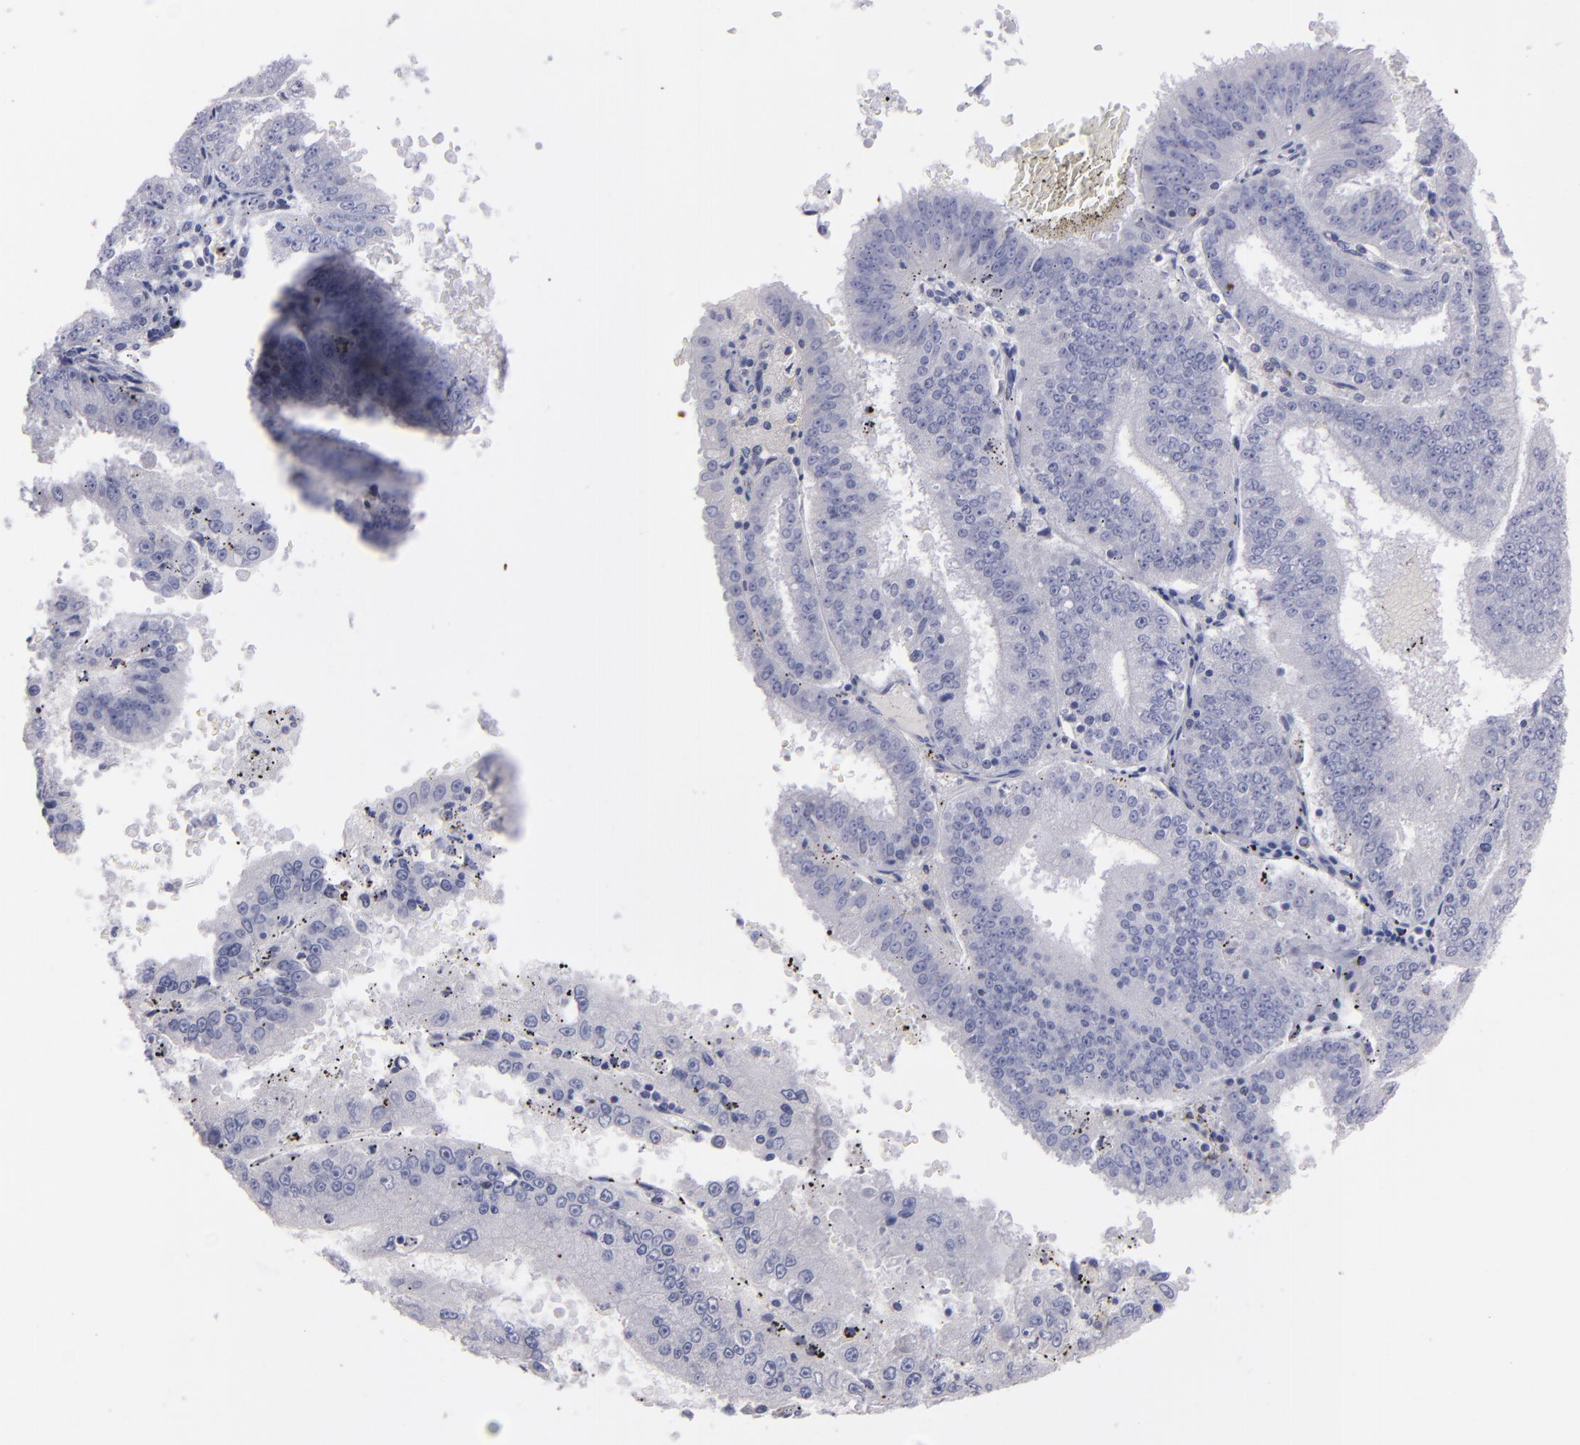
{"staining": {"intensity": "negative", "quantity": "none", "location": "none"}, "tissue": "endometrial cancer", "cell_type": "Tumor cells", "image_type": "cancer", "snomed": [{"axis": "morphology", "description": "Adenocarcinoma, NOS"}, {"axis": "topography", "description": "Endometrium"}], "caption": "DAB immunohistochemical staining of human adenocarcinoma (endometrial) displays no significant staining in tumor cells. Brightfield microscopy of immunohistochemistry (IHC) stained with DAB (brown) and hematoxylin (blue), captured at high magnification.", "gene": "SNAP25", "patient": {"sex": "female", "age": 66}}